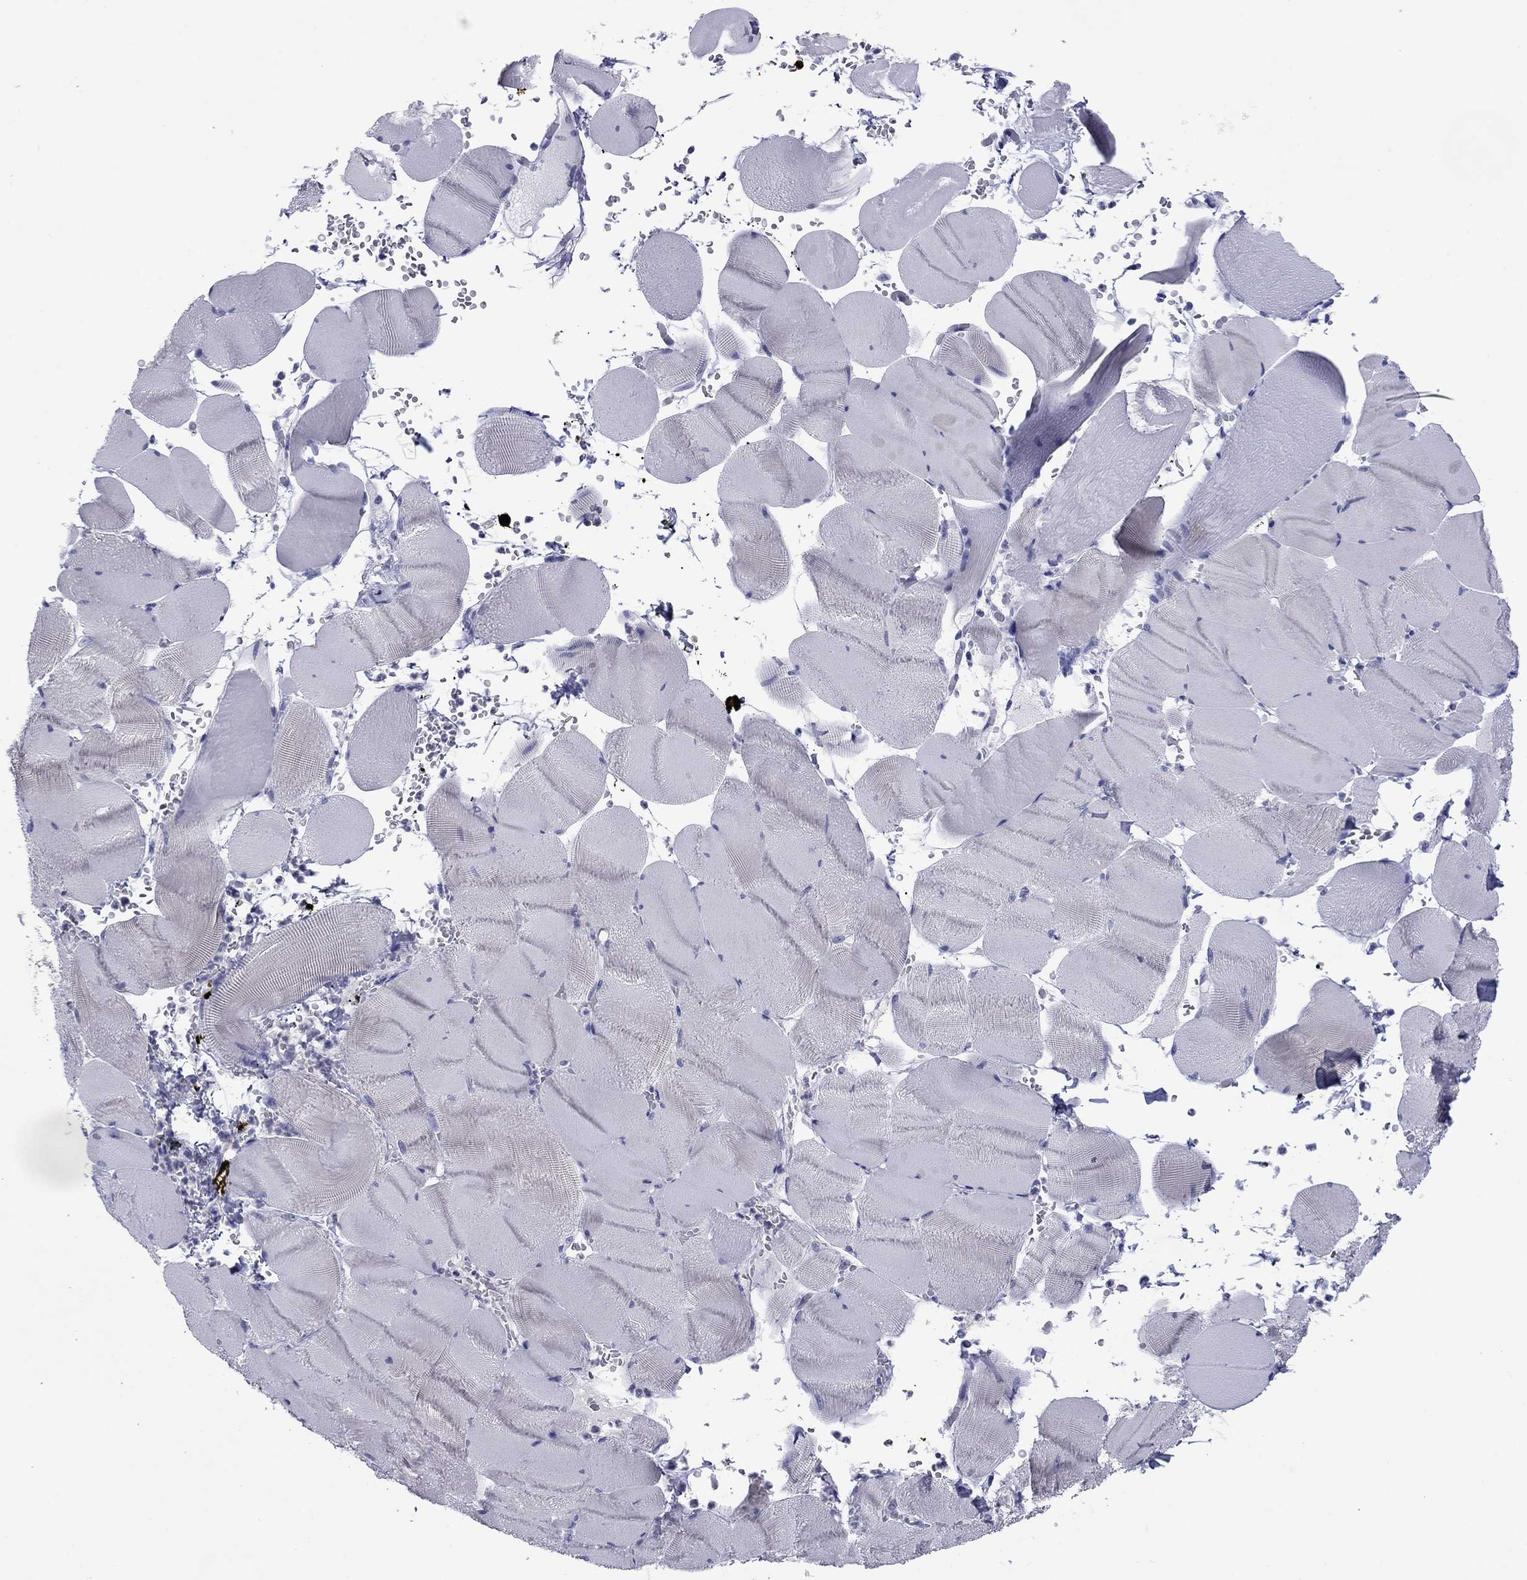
{"staining": {"intensity": "negative", "quantity": "none", "location": "none"}, "tissue": "skeletal muscle", "cell_type": "Myocytes", "image_type": "normal", "snomed": [{"axis": "morphology", "description": "Normal tissue, NOS"}, {"axis": "topography", "description": "Skeletal muscle"}], "caption": "IHC photomicrograph of normal skeletal muscle: human skeletal muscle stained with DAB exhibits no significant protein positivity in myocytes.", "gene": "TCFL5", "patient": {"sex": "male", "age": 56}}